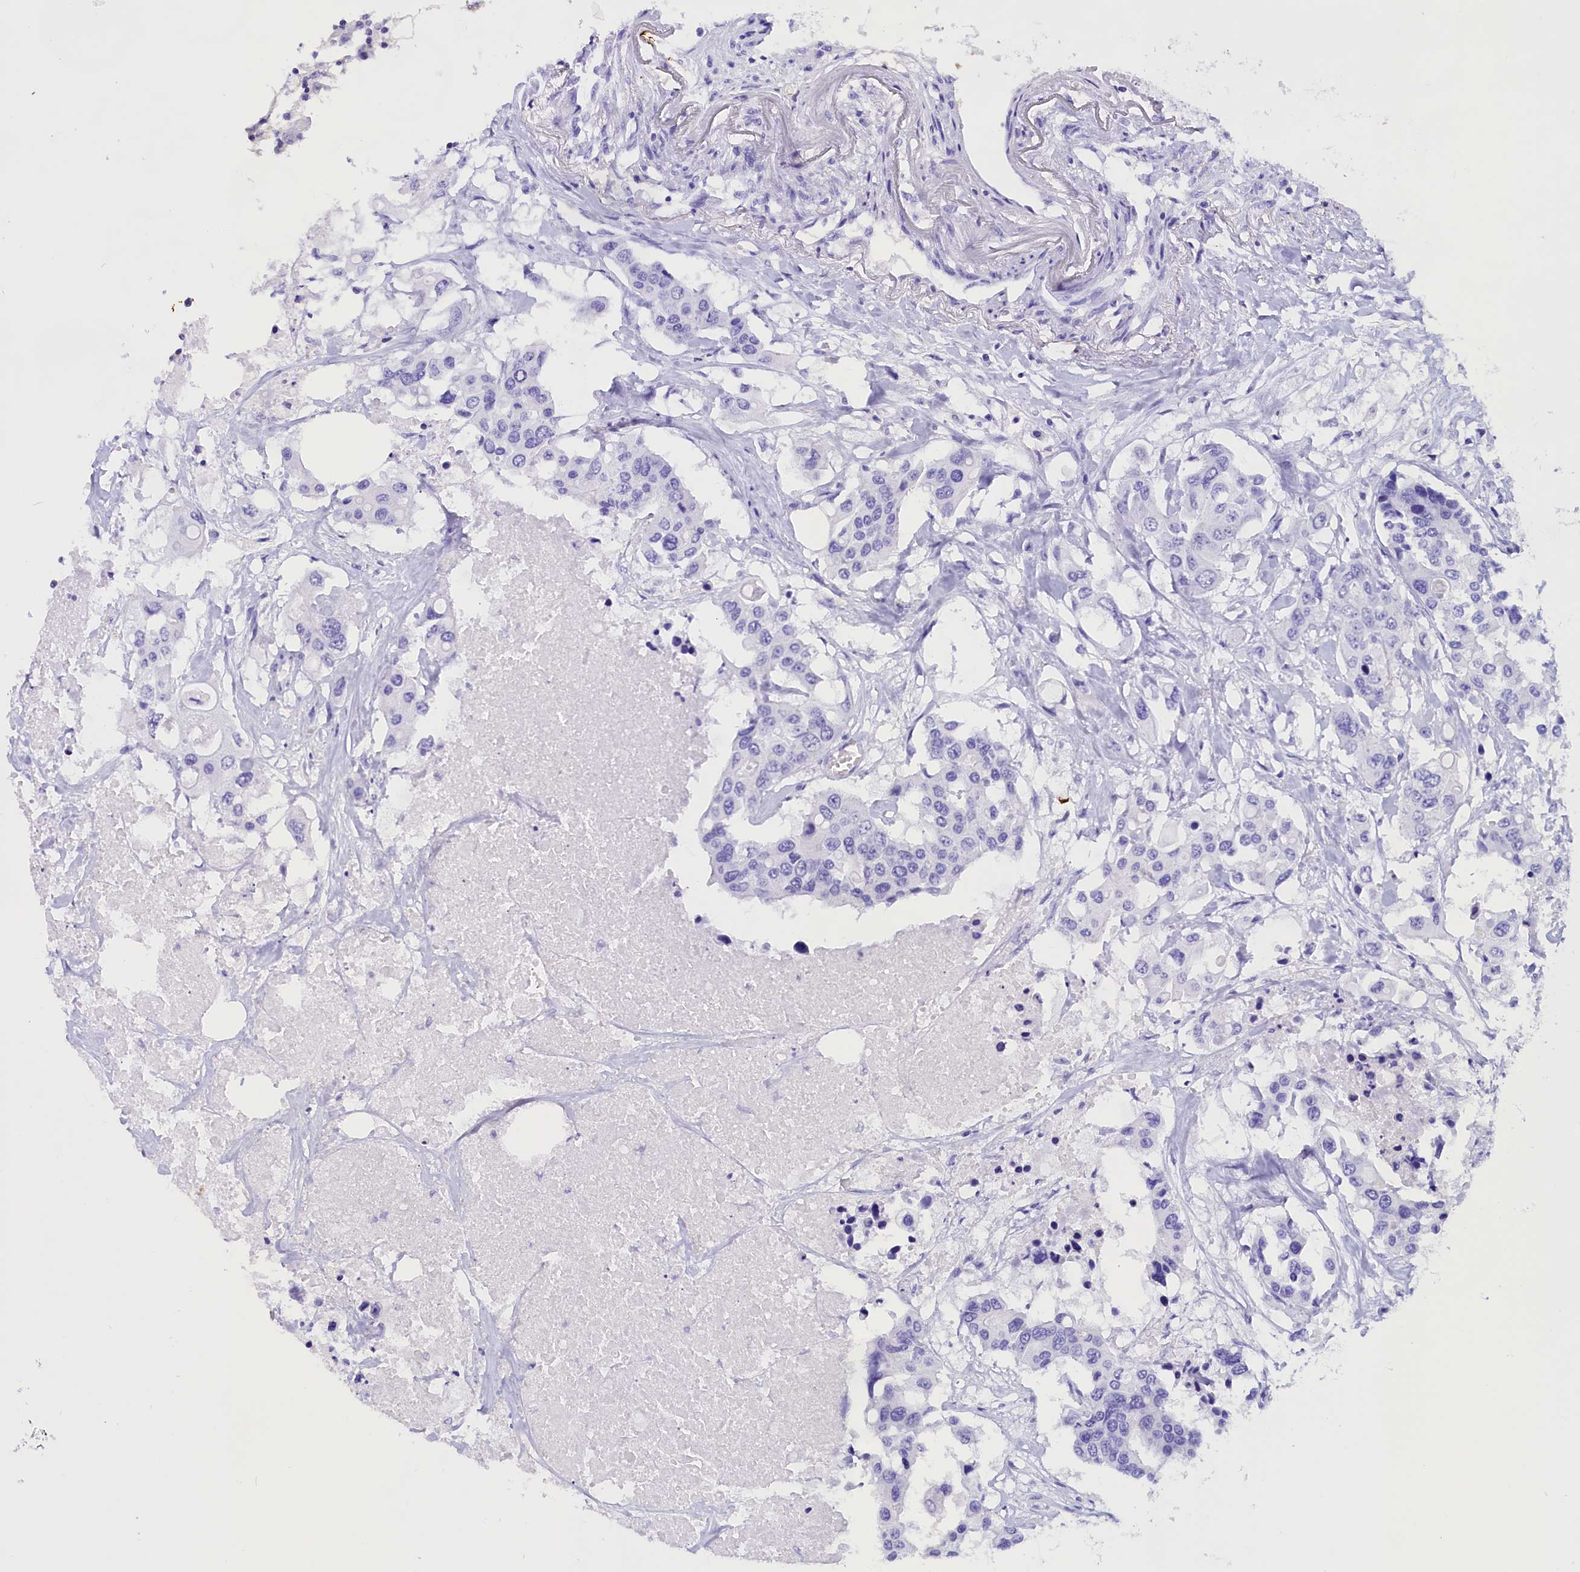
{"staining": {"intensity": "negative", "quantity": "none", "location": "none"}, "tissue": "colorectal cancer", "cell_type": "Tumor cells", "image_type": "cancer", "snomed": [{"axis": "morphology", "description": "Adenocarcinoma, NOS"}, {"axis": "topography", "description": "Colon"}], "caption": "IHC of human colorectal cancer (adenocarcinoma) displays no positivity in tumor cells.", "gene": "CLC", "patient": {"sex": "male", "age": 77}}